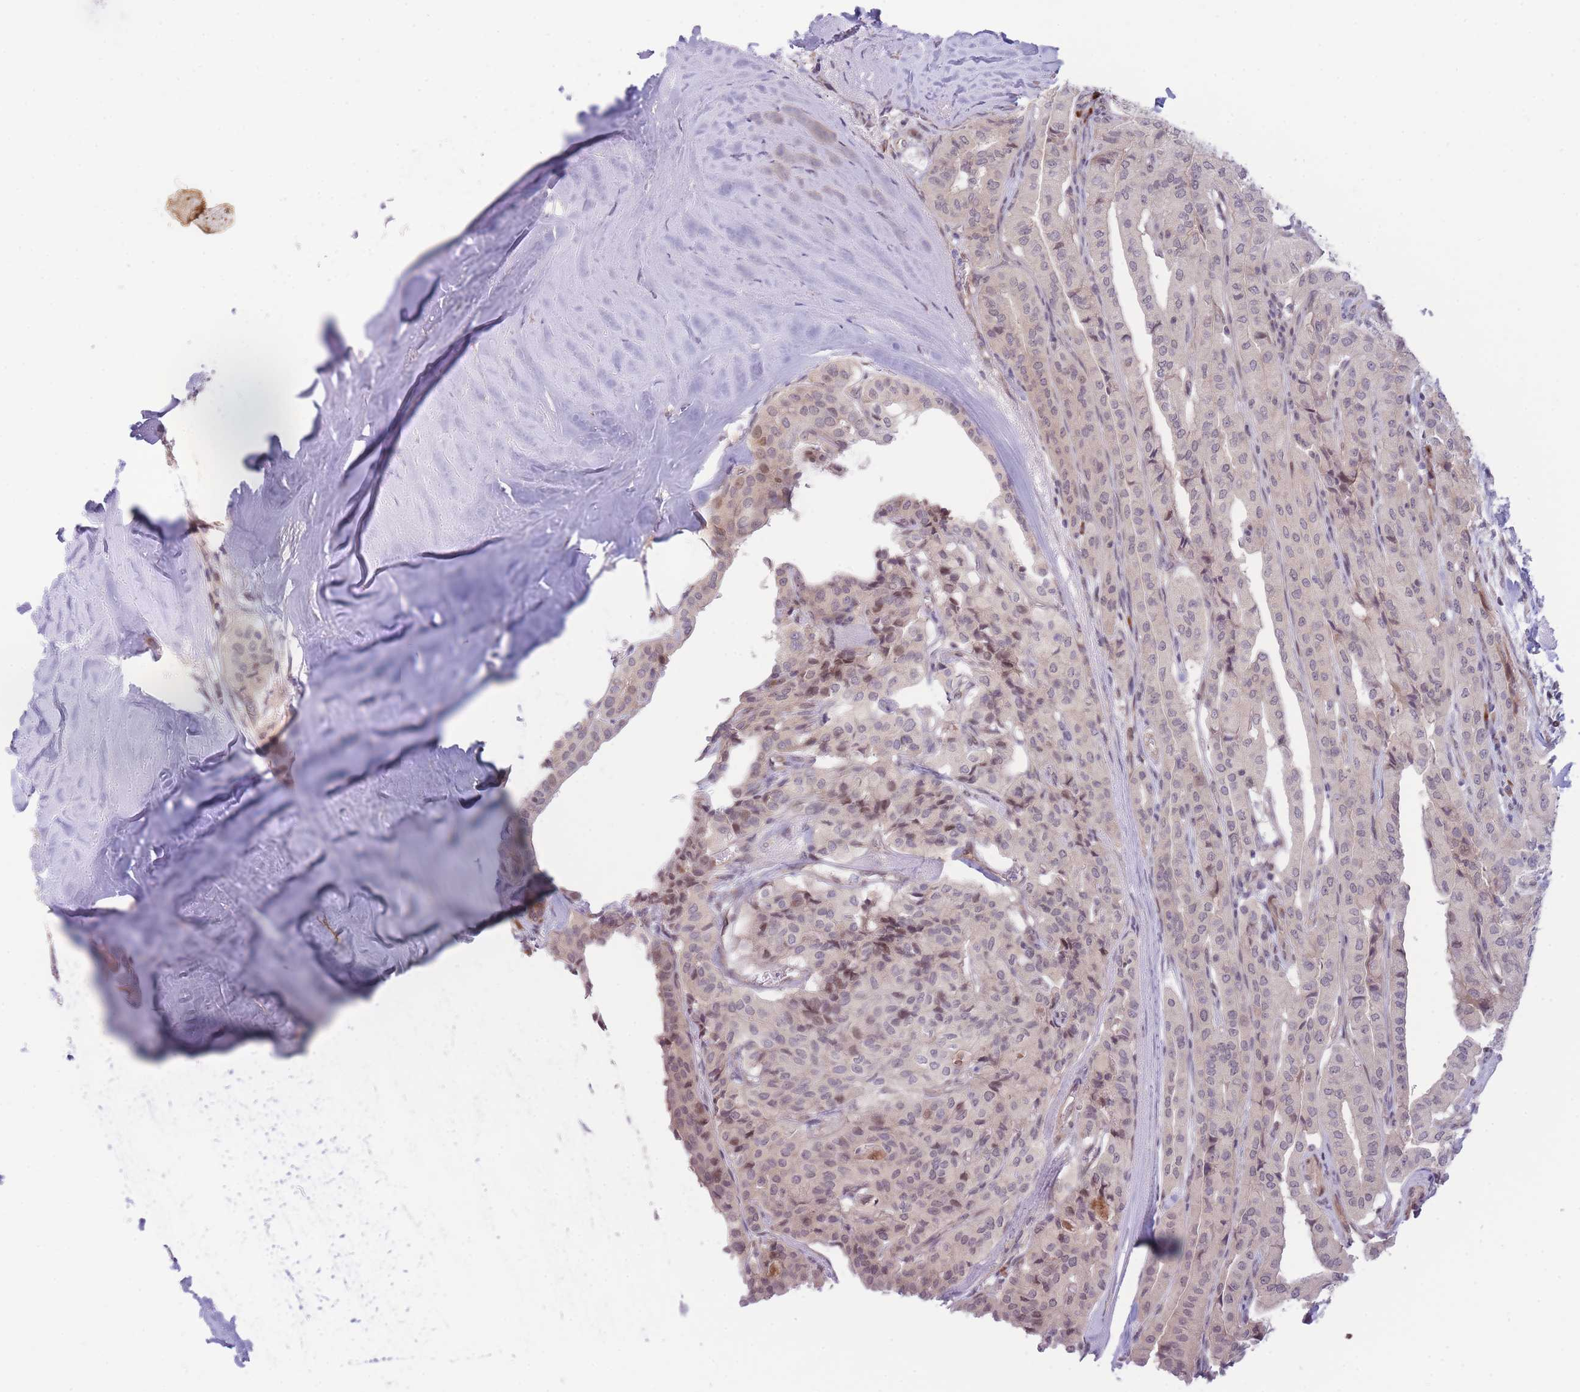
{"staining": {"intensity": "moderate", "quantity": "<25%", "location": "nuclear"}, "tissue": "thyroid cancer", "cell_type": "Tumor cells", "image_type": "cancer", "snomed": [{"axis": "morphology", "description": "Papillary adenocarcinoma, NOS"}, {"axis": "topography", "description": "Thyroid gland"}], "caption": "The micrograph shows a brown stain indicating the presence of a protein in the nuclear of tumor cells in thyroid cancer.", "gene": "CDC25B", "patient": {"sex": "female", "age": 59}}